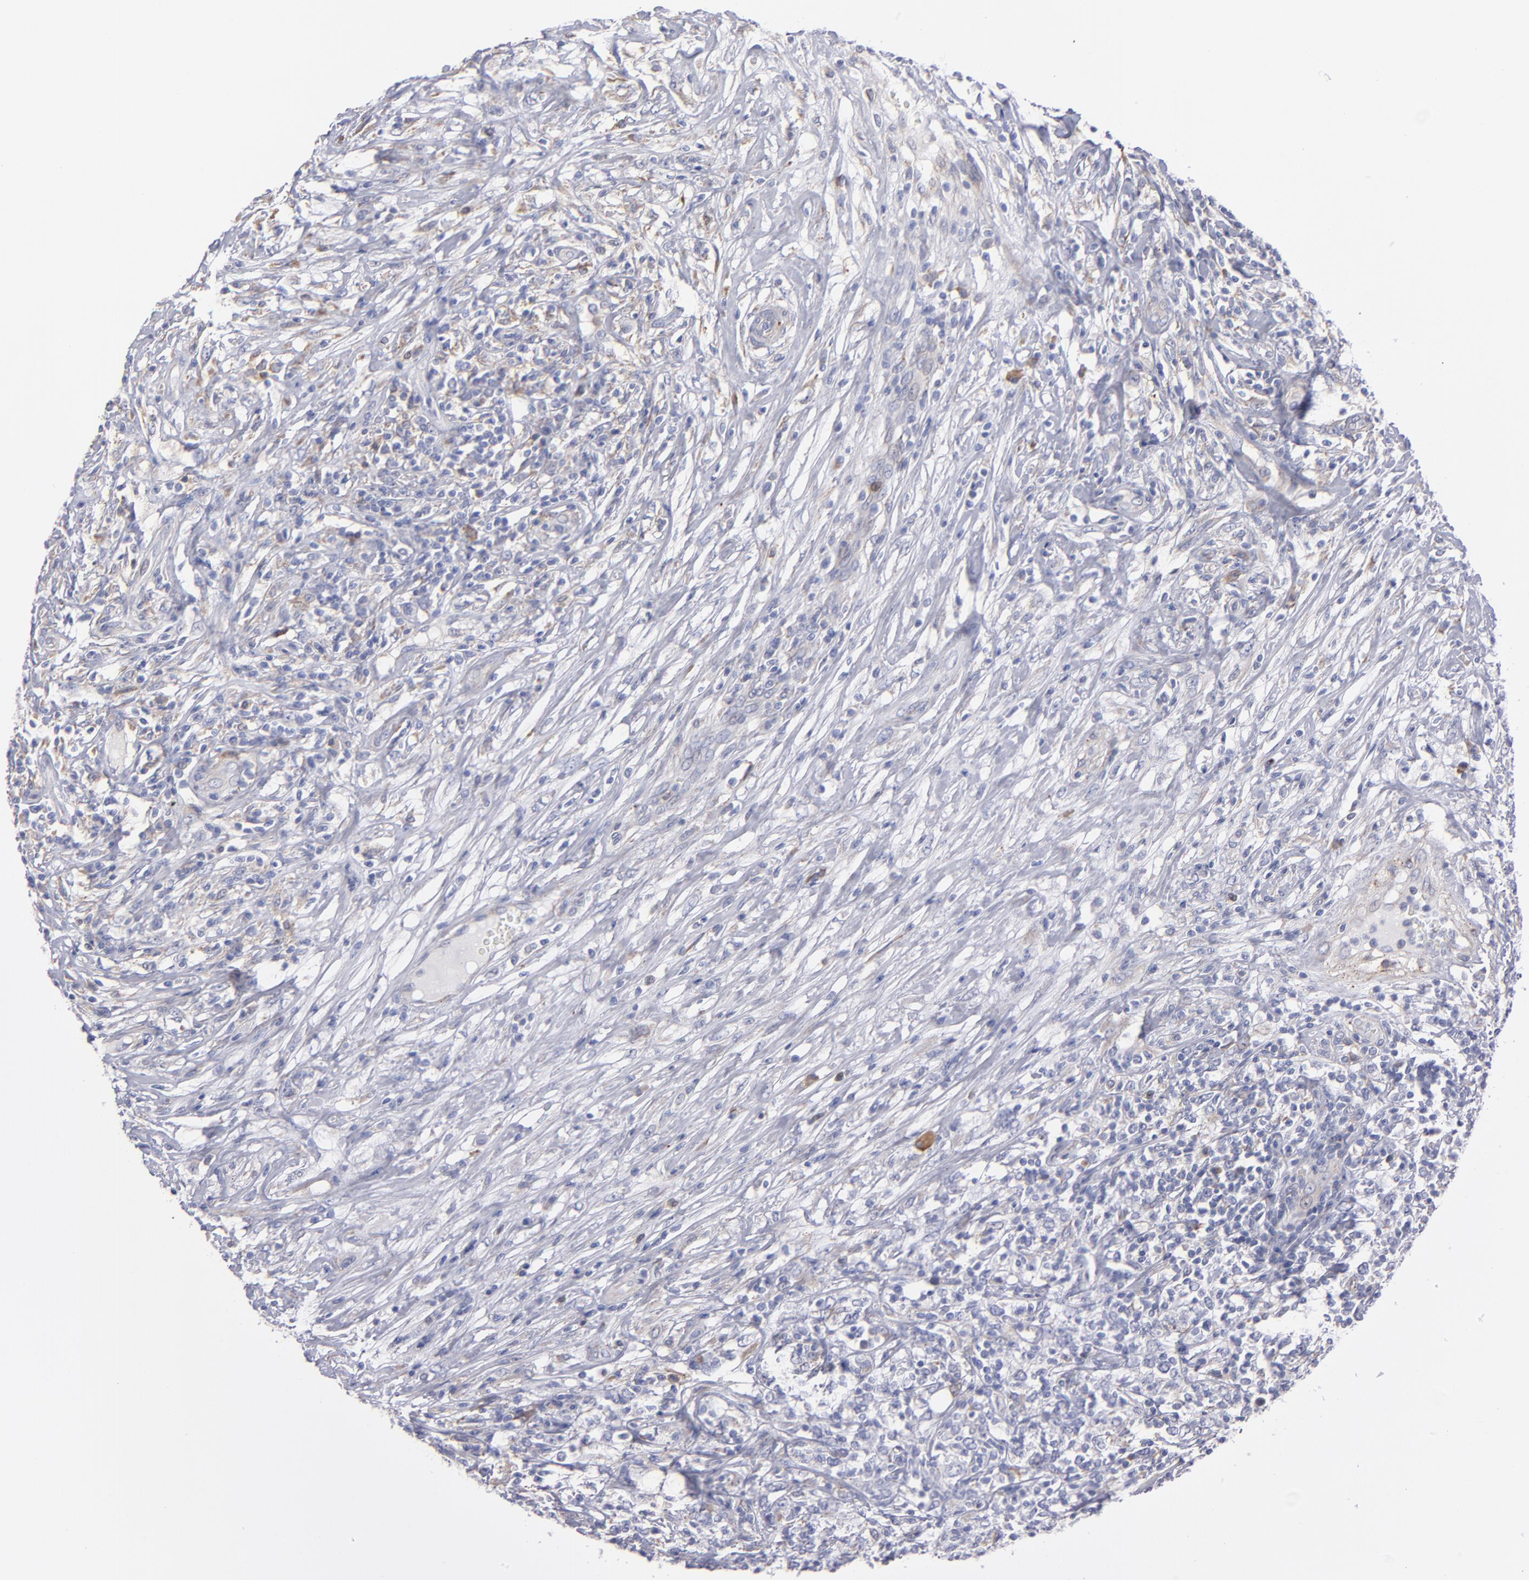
{"staining": {"intensity": "weak", "quantity": "<25%", "location": "cytoplasmic/membranous"}, "tissue": "lymphoma", "cell_type": "Tumor cells", "image_type": "cancer", "snomed": [{"axis": "morphology", "description": "Malignant lymphoma, non-Hodgkin's type, High grade"}, {"axis": "topography", "description": "Lymph node"}], "caption": "Tumor cells are negative for brown protein staining in malignant lymphoma, non-Hodgkin's type (high-grade).", "gene": "MFGE8", "patient": {"sex": "female", "age": 84}}